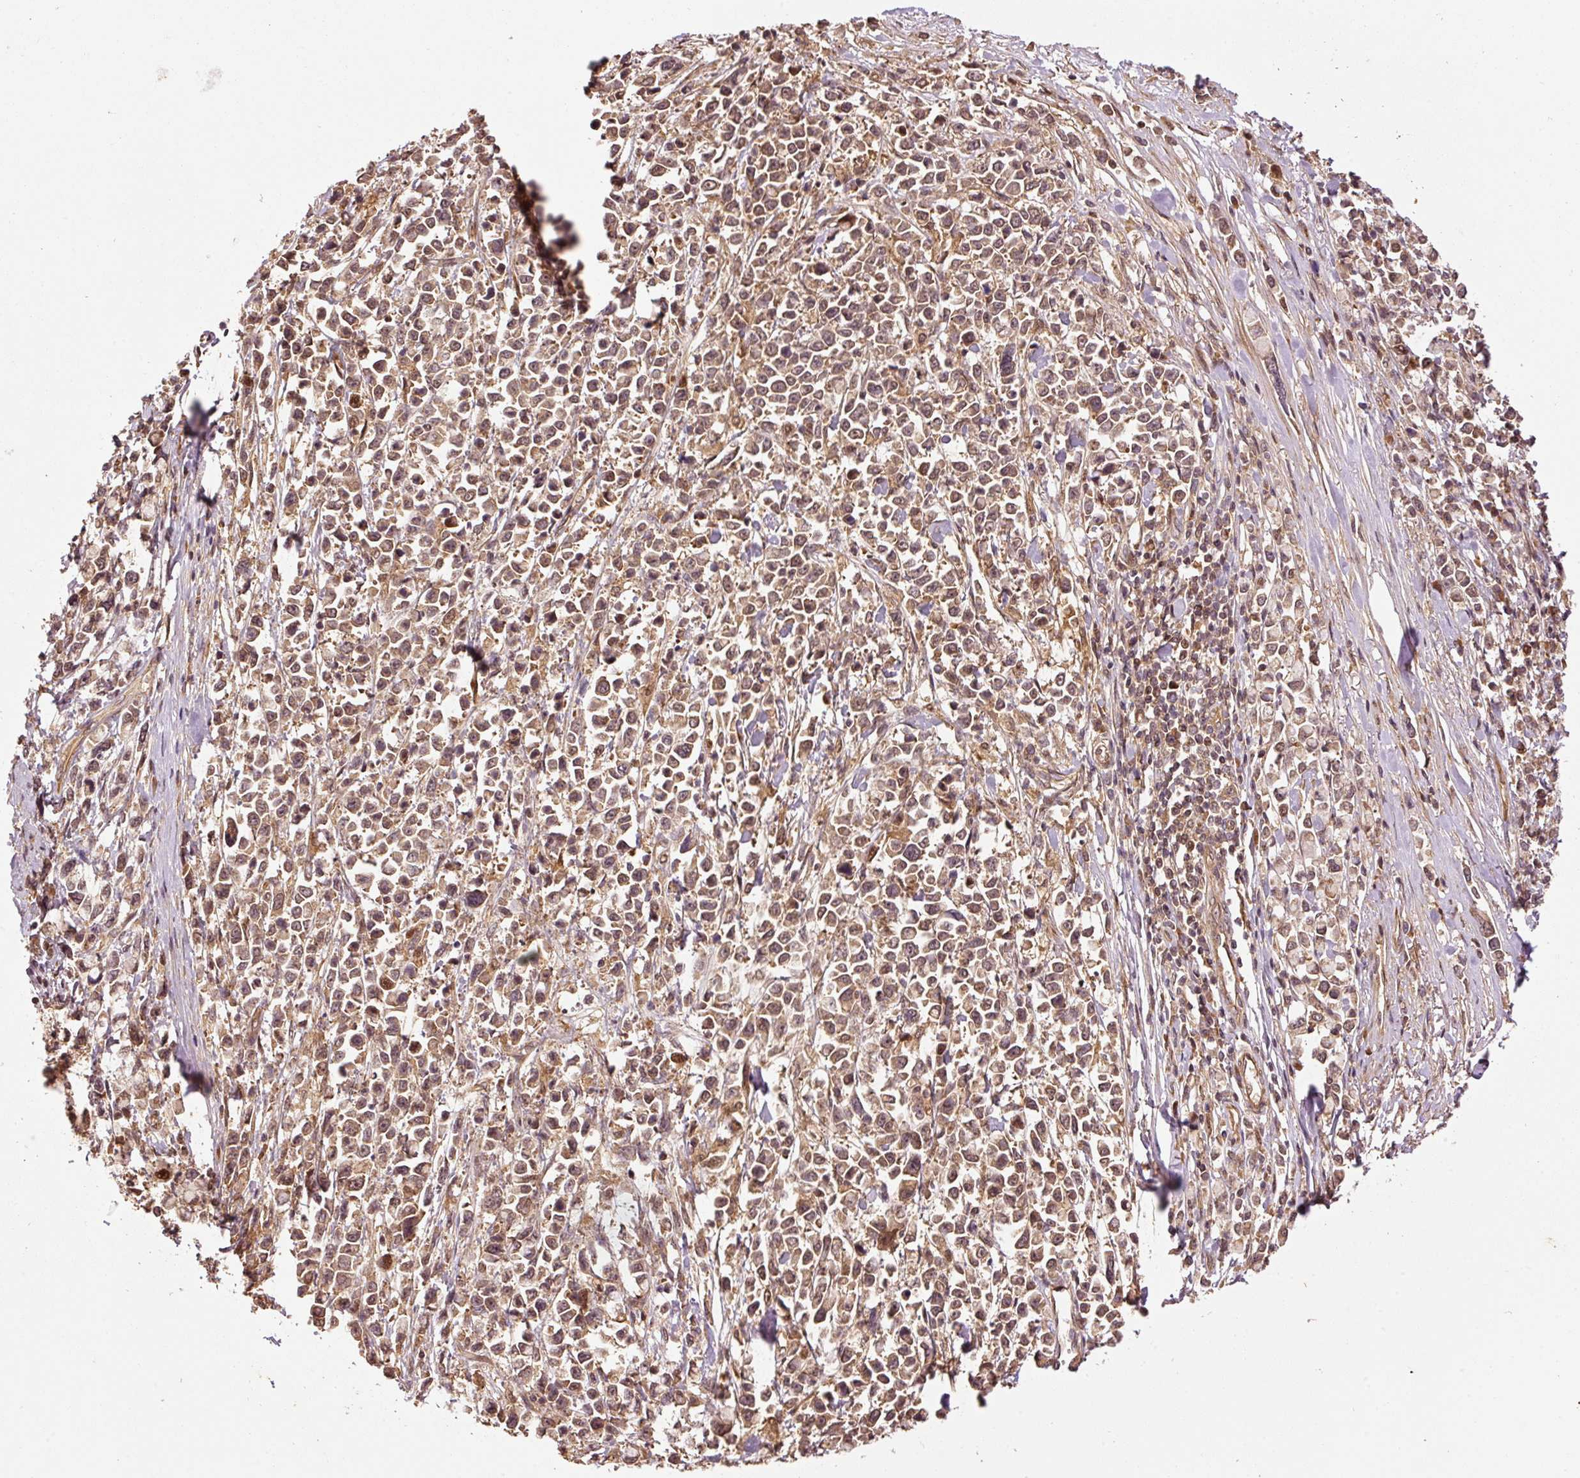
{"staining": {"intensity": "moderate", "quantity": ">75%", "location": "cytoplasmic/membranous,nuclear"}, "tissue": "stomach cancer", "cell_type": "Tumor cells", "image_type": "cancer", "snomed": [{"axis": "morphology", "description": "Adenocarcinoma, NOS"}, {"axis": "topography", "description": "Stomach"}], "caption": "Human stomach adenocarcinoma stained with a brown dye exhibits moderate cytoplasmic/membranous and nuclear positive expression in about >75% of tumor cells.", "gene": "OXER1", "patient": {"sex": "female", "age": 81}}